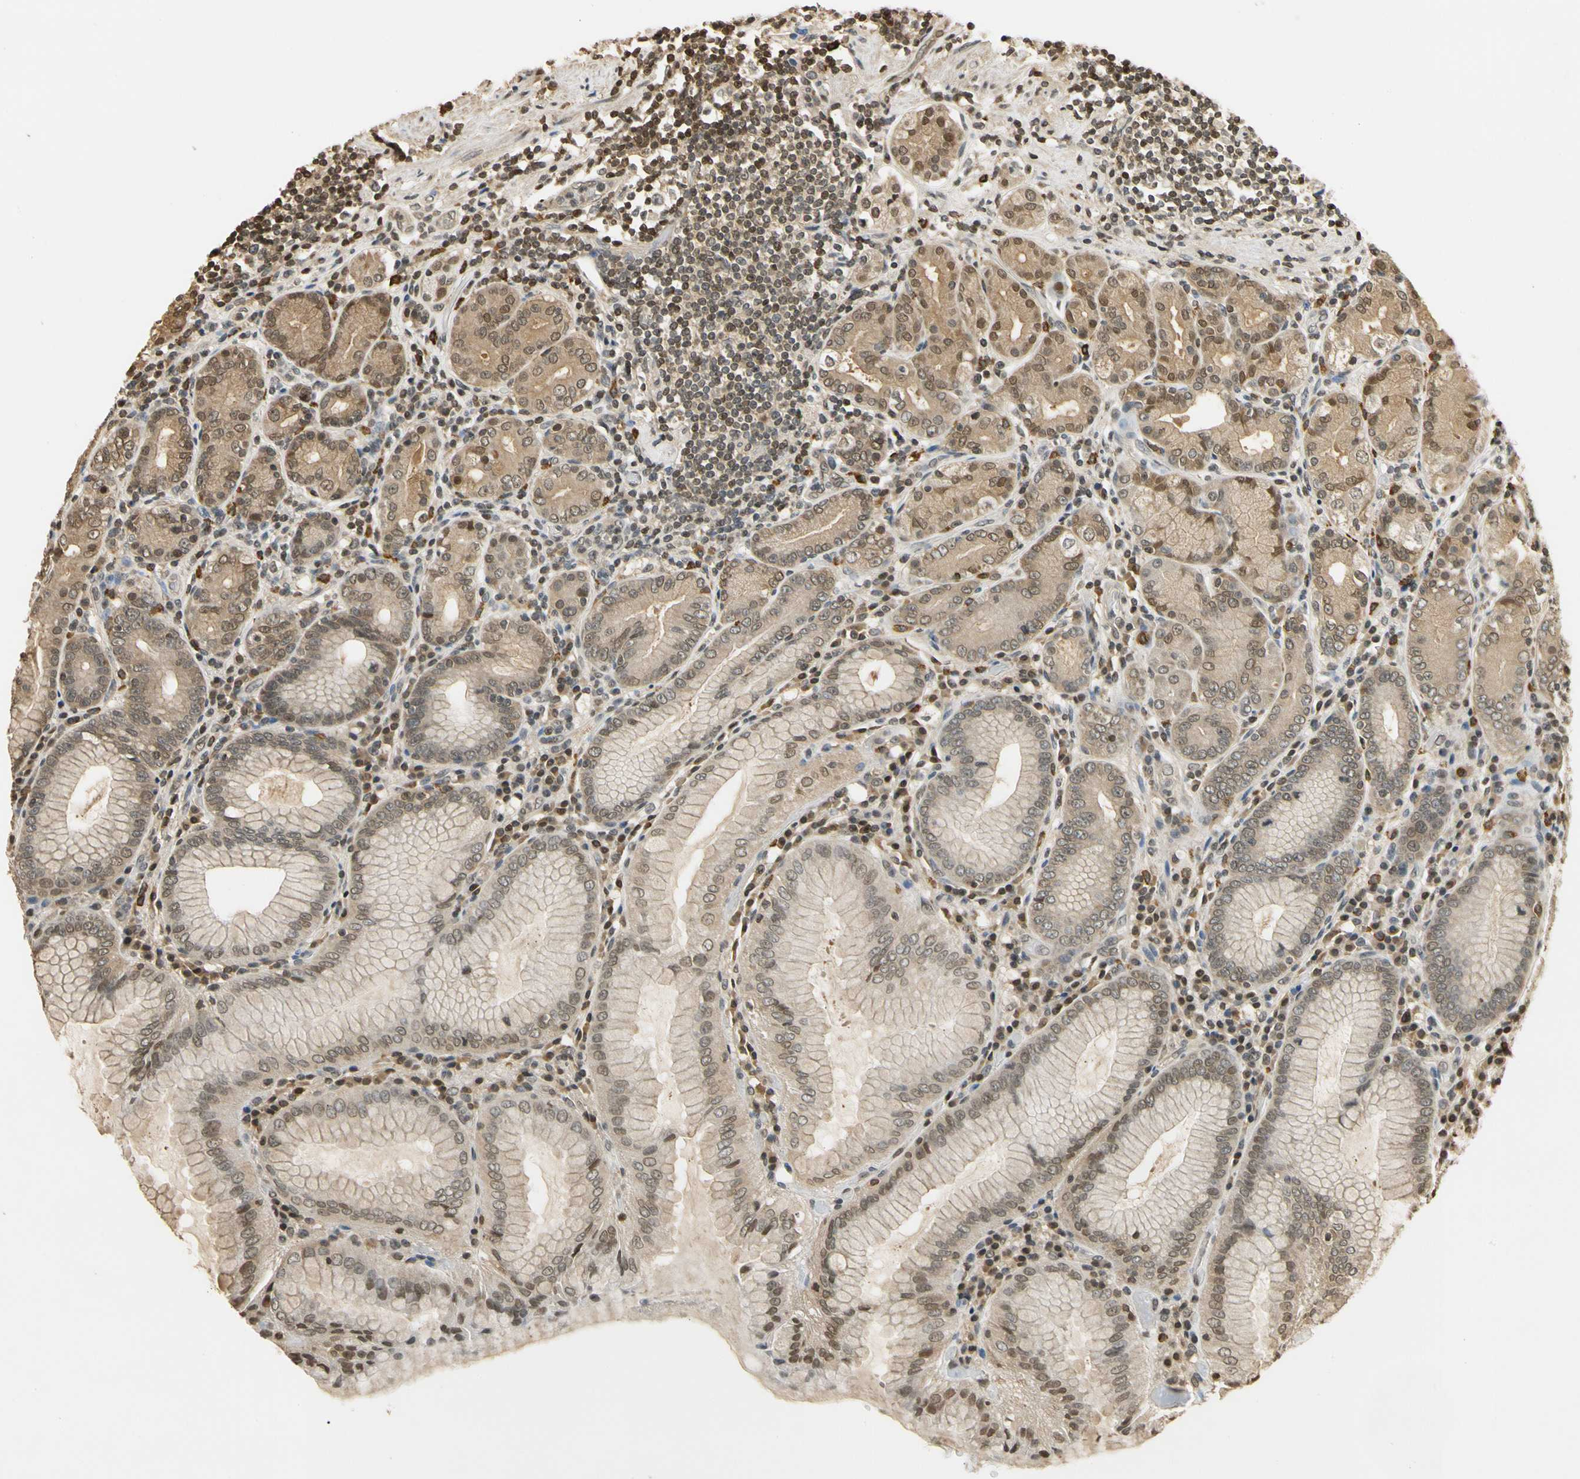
{"staining": {"intensity": "moderate", "quantity": ">75%", "location": "cytoplasmic/membranous"}, "tissue": "stomach", "cell_type": "Glandular cells", "image_type": "normal", "snomed": [{"axis": "morphology", "description": "Normal tissue, NOS"}, {"axis": "topography", "description": "Stomach, lower"}], "caption": "Immunohistochemistry (IHC) (DAB) staining of normal stomach shows moderate cytoplasmic/membranous protein staining in about >75% of glandular cells. (Stains: DAB (3,3'-diaminobenzidine) in brown, nuclei in blue, Microscopy: brightfield microscopy at high magnification).", "gene": "SOD1", "patient": {"sex": "female", "age": 76}}